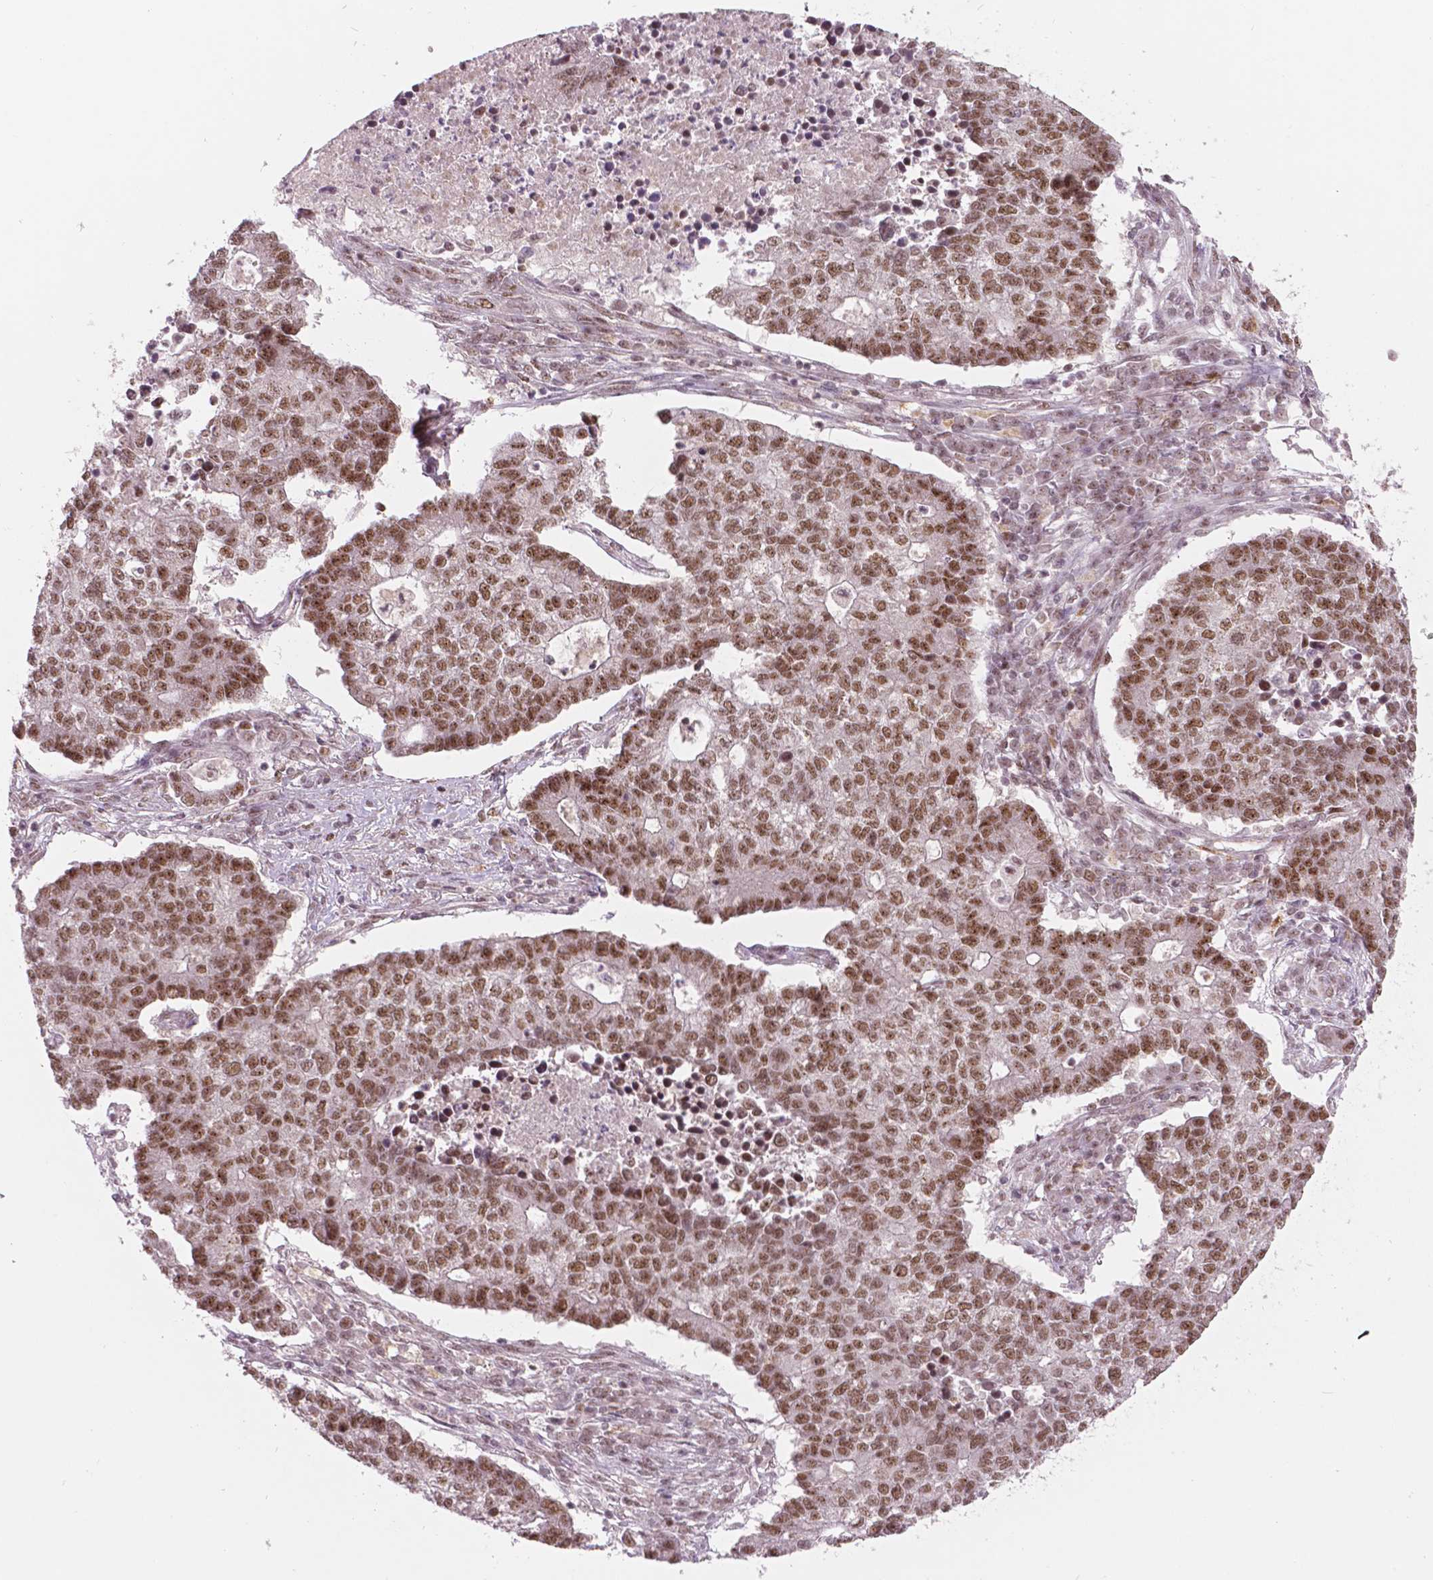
{"staining": {"intensity": "moderate", "quantity": ">75%", "location": "nuclear"}, "tissue": "lung cancer", "cell_type": "Tumor cells", "image_type": "cancer", "snomed": [{"axis": "morphology", "description": "Adenocarcinoma, NOS"}, {"axis": "topography", "description": "Lung"}], "caption": "Protein staining demonstrates moderate nuclear expression in approximately >75% of tumor cells in lung cancer. The protein is stained brown, and the nuclei are stained in blue (DAB (3,3'-diaminobenzidine) IHC with brightfield microscopy, high magnification).", "gene": "NSD2", "patient": {"sex": "male", "age": 57}}